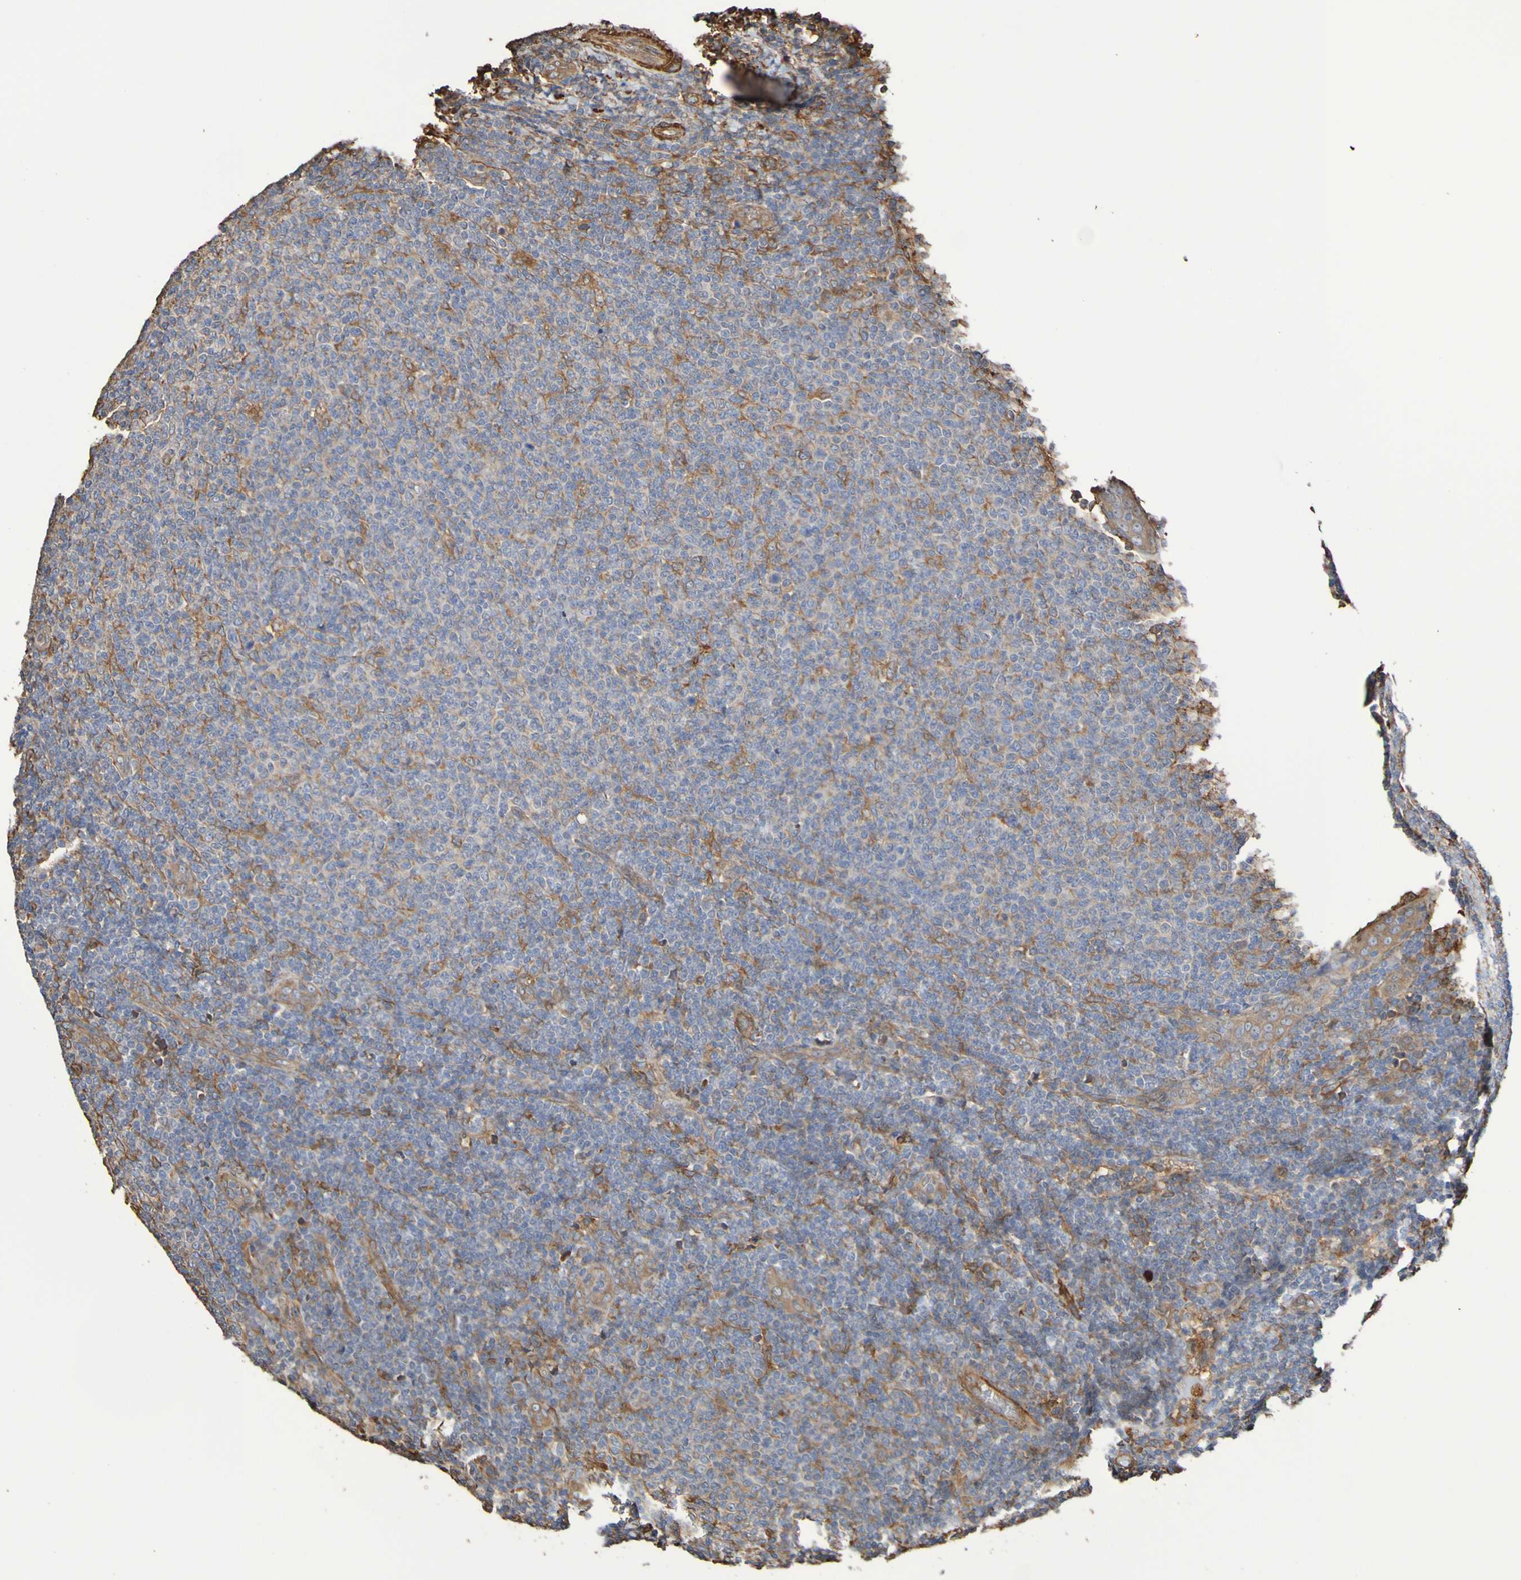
{"staining": {"intensity": "negative", "quantity": "none", "location": "none"}, "tissue": "lymphoma", "cell_type": "Tumor cells", "image_type": "cancer", "snomed": [{"axis": "morphology", "description": "Malignant lymphoma, non-Hodgkin's type, Low grade"}, {"axis": "topography", "description": "Lymph node"}], "caption": "Tumor cells are negative for protein expression in human lymphoma.", "gene": "RAB11A", "patient": {"sex": "male", "age": 66}}